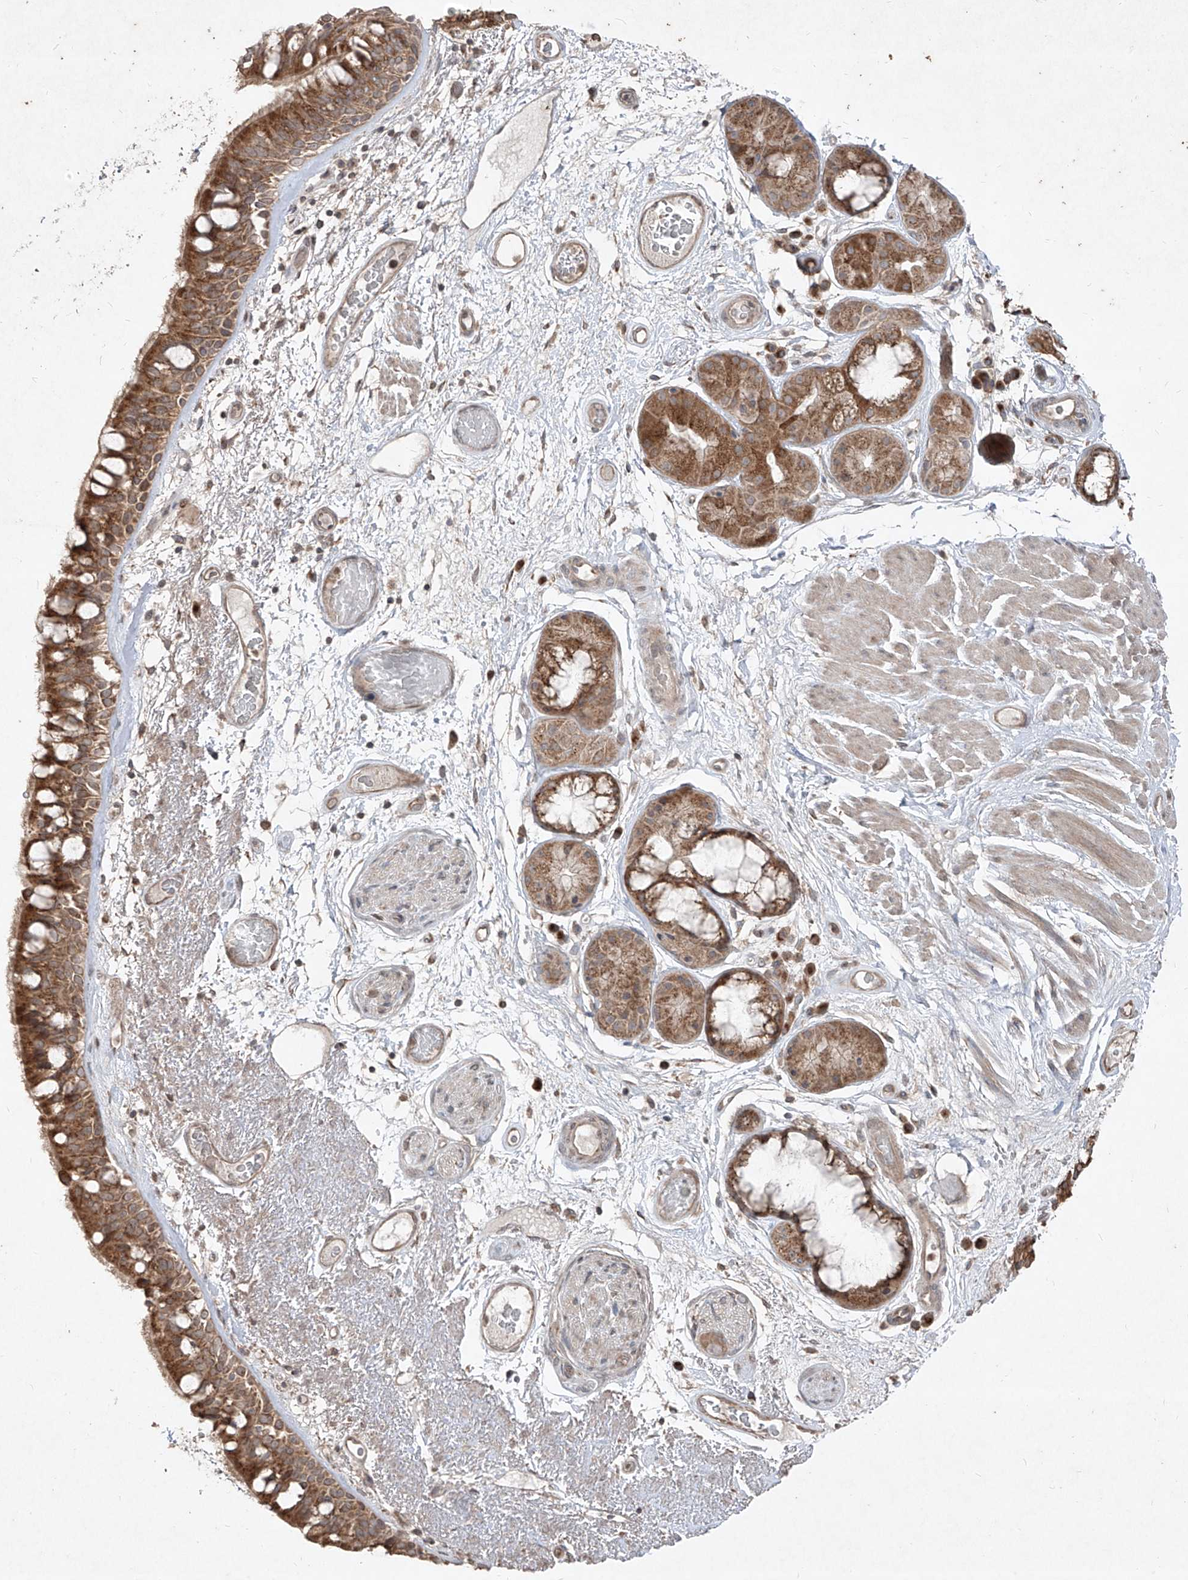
{"staining": {"intensity": "strong", "quantity": ">75%", "location": "cytoplasmic/membranous"}, "tissue": "bronchus", "cell_type": "Respiratory epithelial cells", "image_type": "normal", "snomed": [{"axis": "morphology", "description": "Normal tissue, NOS"}, {"axis": "morphology", "description": "Squamous cell carcinoma, NOS"}, {"axis": "topography", "description": "Lymph node"}, {"axis": "topography", "description": "Bronchus"}, {"axis": "topography", "description": "Lung"}], "caption": "An IHC micrograph of unremarkable tissue is shown. Protein staining in brown highlights strong cytoplasmic/membranous positivity in bronchus within respiratory epithelial cells.", "gene": "ABCD3", "patient": {"sex": "male", "age": 66}}